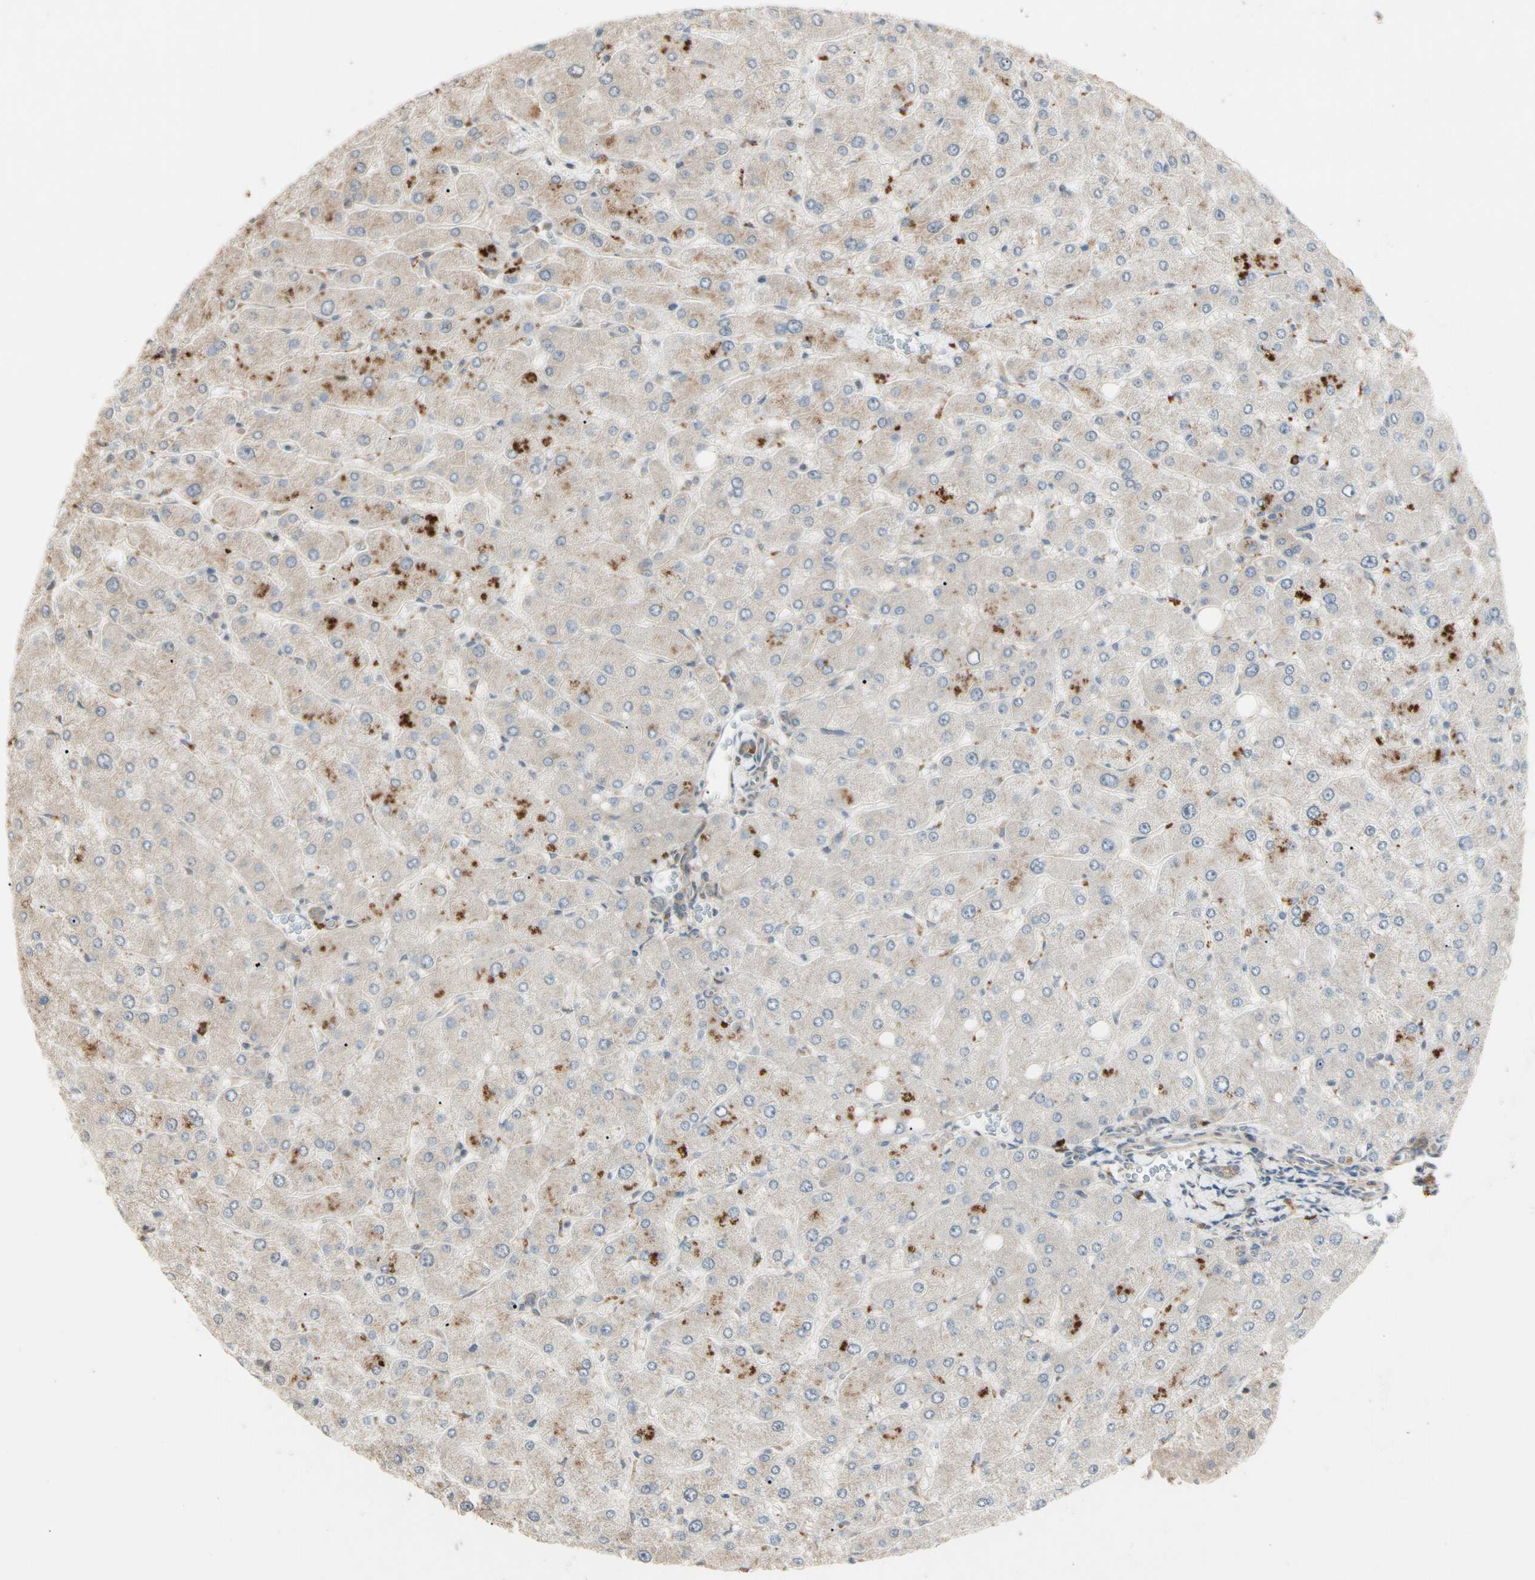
{"staining": {"intensity": "moderate", "quantity": ">75%", "location": "cytoplasmic/membranous"}, "tissue": "liver", "cell_type": "Cholangiocytes", "image_type": "normal", "snomed": [{"axis": "morphology", "description": "Normal tissue, NOS"}, {"axis": "topography", "description": "Liver"}], "caption": "Immunohistochemical staining of unremarkable liver reveals medium levels of moderate cytoplasmic/membranous staining in approximately >75% of cholangiocytes. (DAB (3,3'-diaminobenzidine) IHC, brown staining for protein, blue staining for nuclei).", "gene": "ATG4C", "patient": {"sex": "male", "age": 55}}